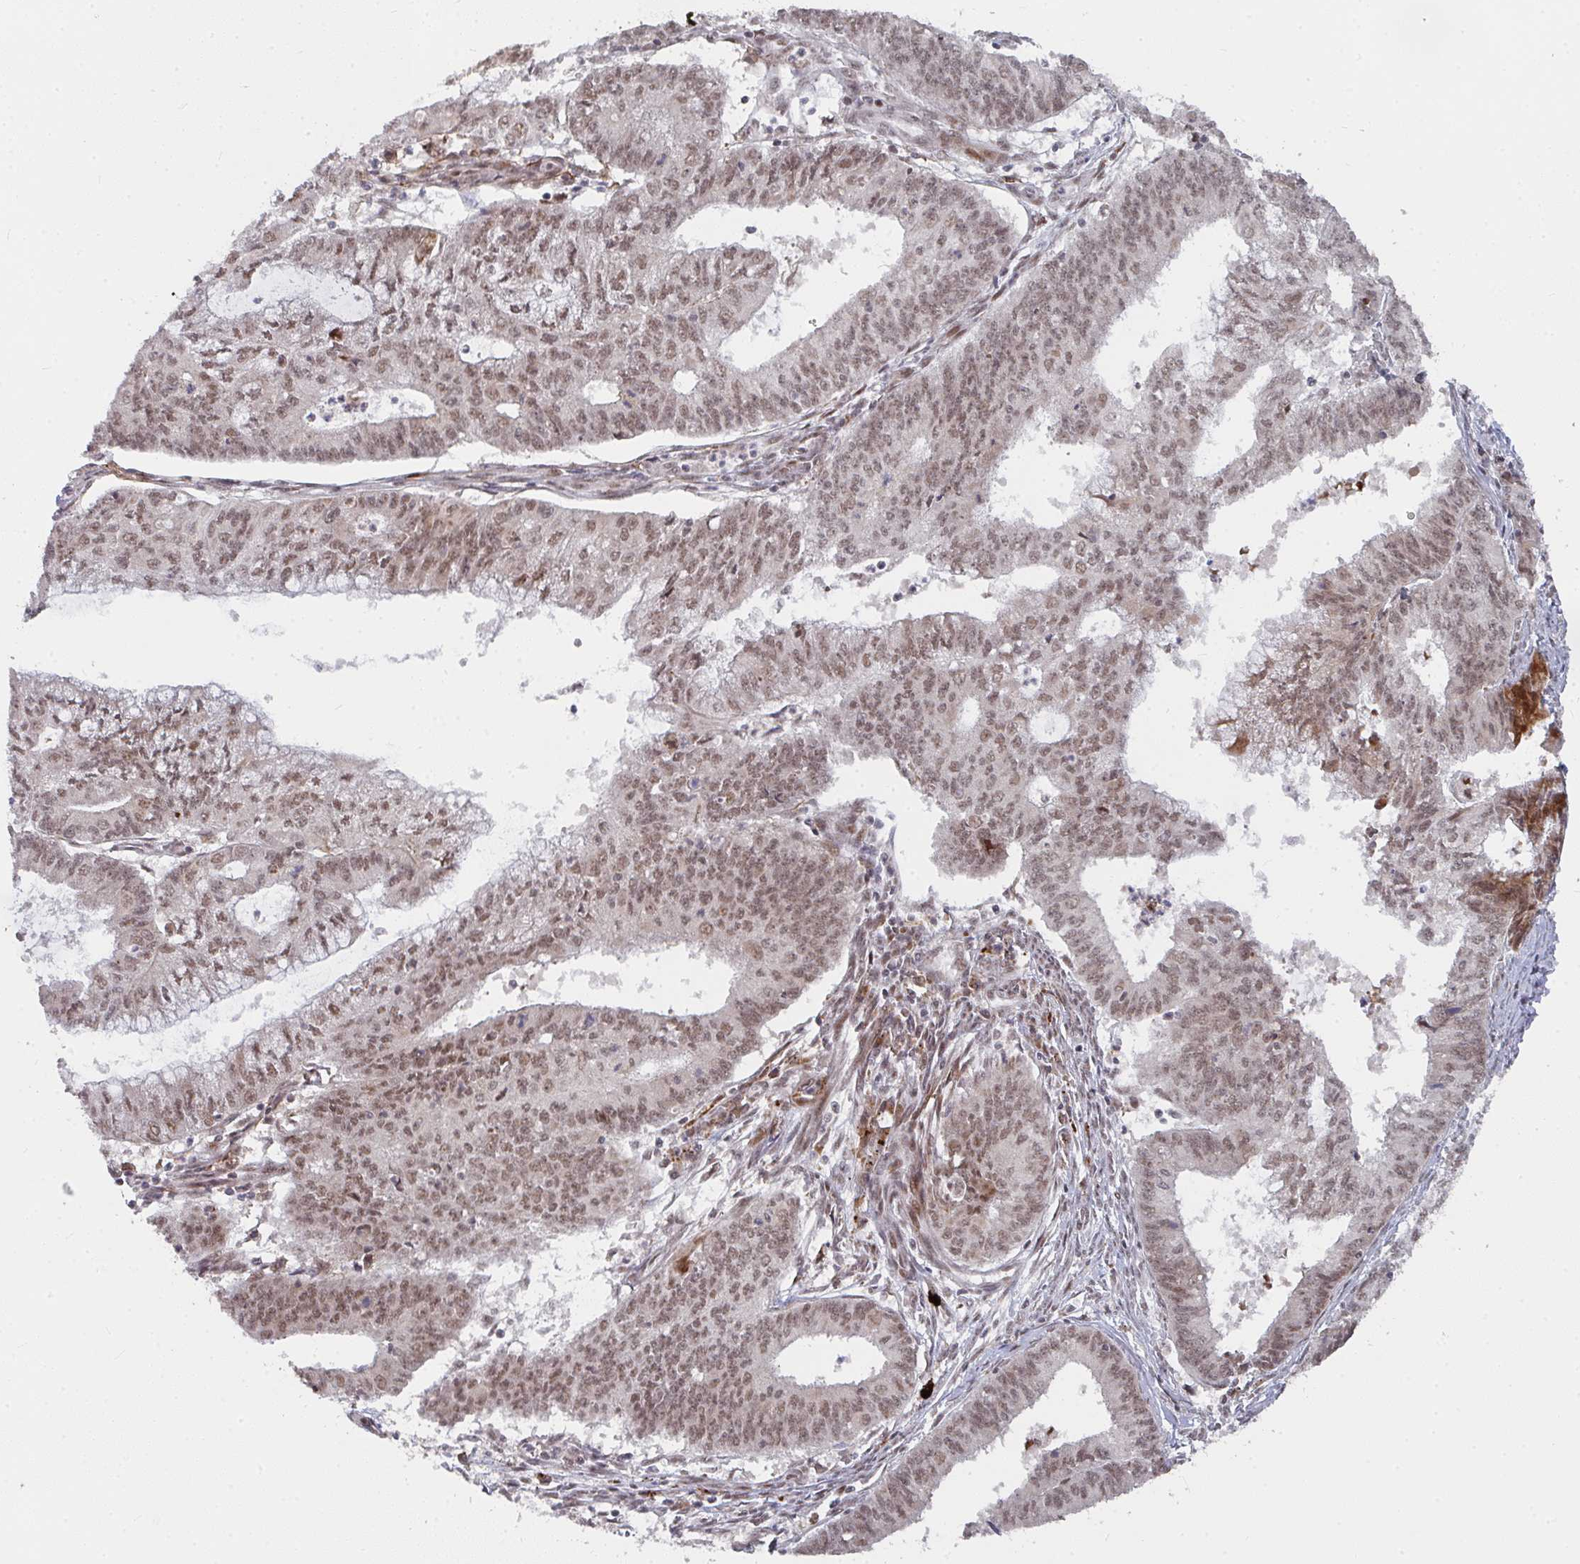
{"staining": {"intensity": "moderate", "quantity": ">75%", "location": "nuclear"}, "tissue": "endometrial cancer", "cell_type": "Tumor cells", "image_type": "cancer", "snomed": [{"axis": "morphology", "description": "Adenocarcinoma, NOS"}, {"axis": "topography", "description": "Endometrium"}], "caption": "IHC histopathology image of neoplastic tissue: human endometrial cancer (adenocarcinoma) stained using IHC reveals medium levels of moderate protein expression localized specifically in the nuclear of tumor cells, appearing as a nuclear brown color.", "gene": "RBBP5", "patient": {"sex": "female", "age": 61}}